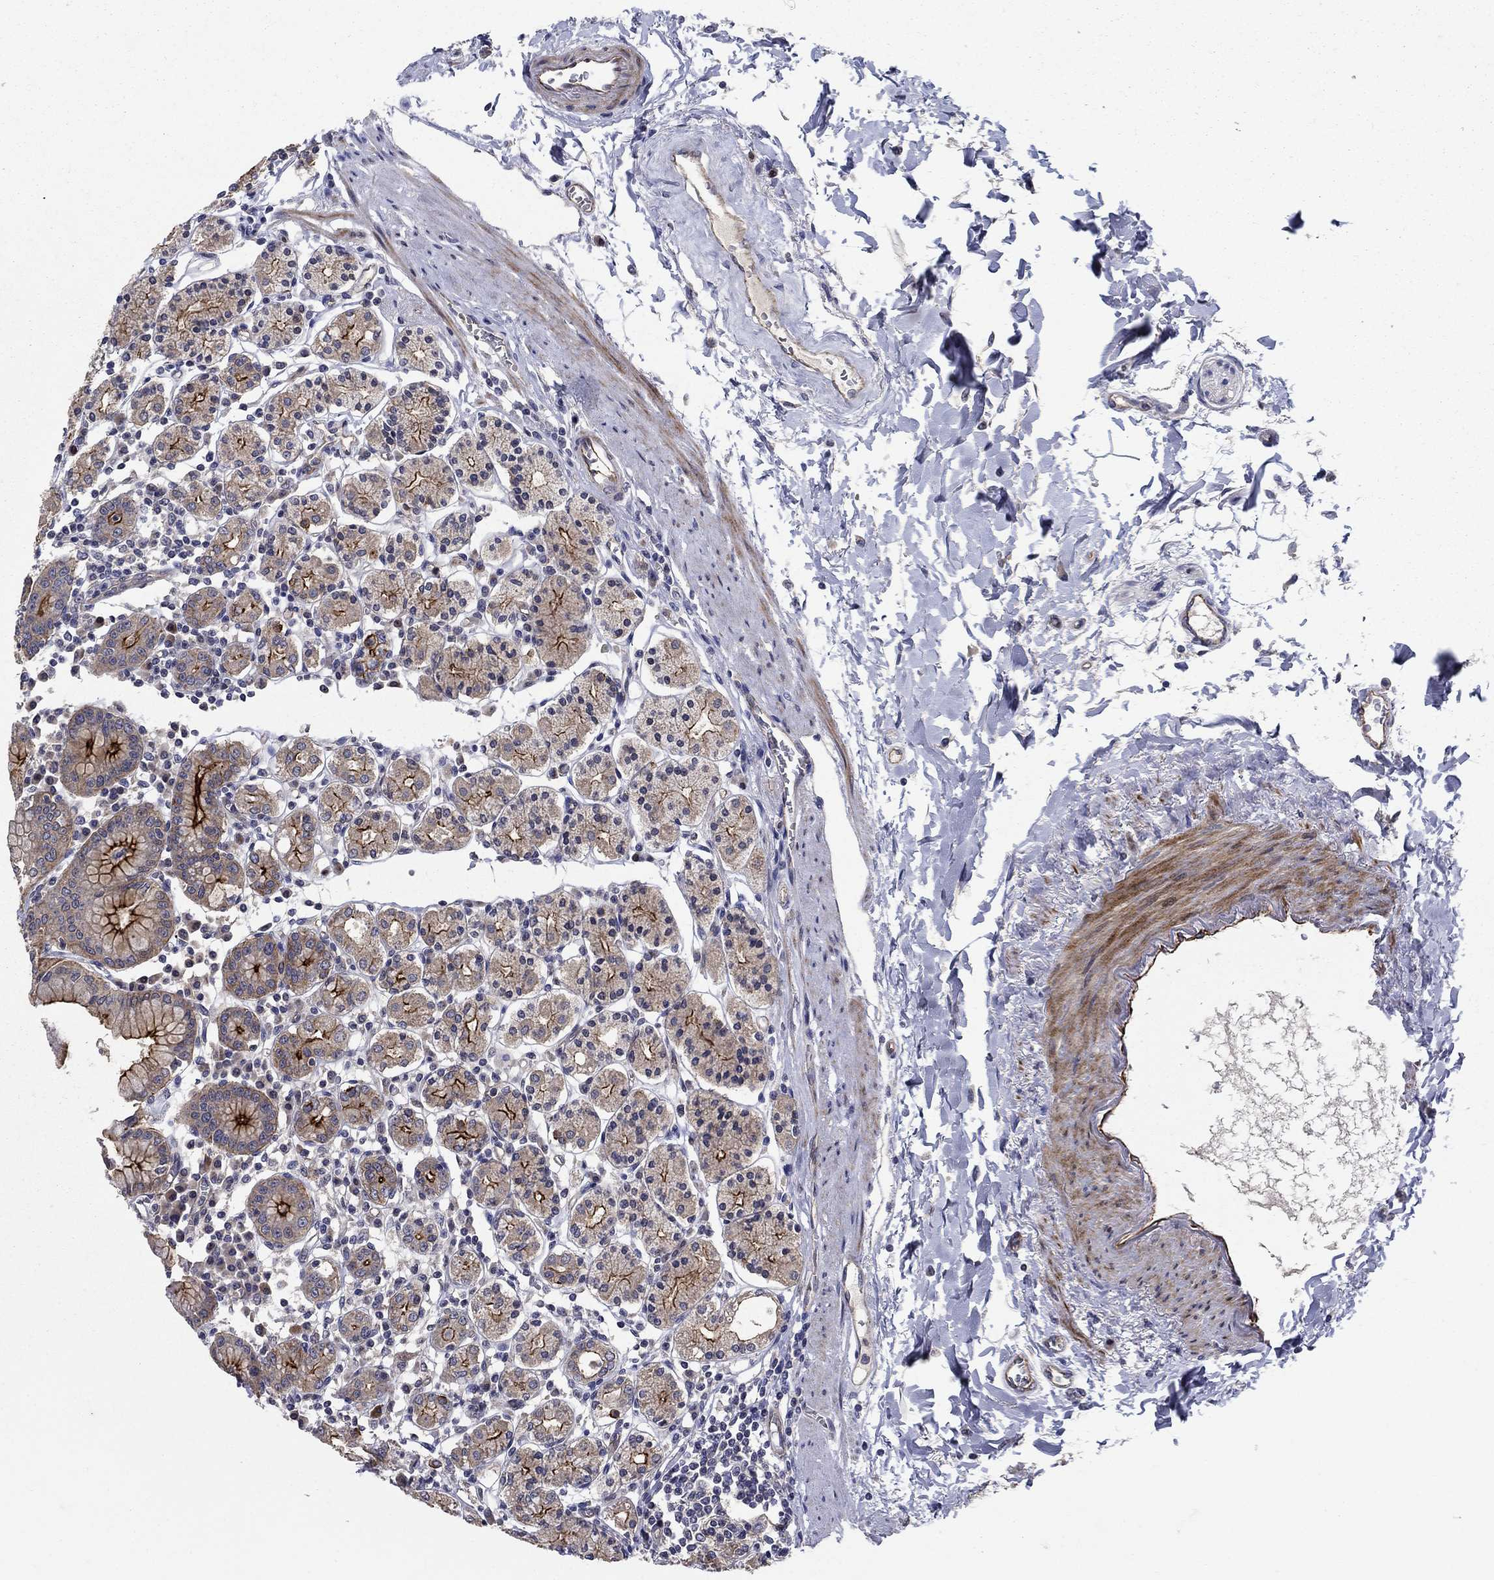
{"staining": {"intensity": "strong", "quantity": ">75%", "location": "cytoplasmic/membranous"}, "tissue": "stomach", "cell_type": "Glandular cells", "image_type": "normal", "snomed": [{"axis": "morphology", "description": "Normal tissue, NOS"}, {"axis": "topography", "description": "Stomach, upper"}, {"axis": "topography", "description": "Stomach"}], "caption": "Strong cytoplasmic/membranous expression is present in approximately >75% of glandular cells in benign stomach.", "gene": "SLC7A1", "patient": {"sex": "male", "age": 62}}